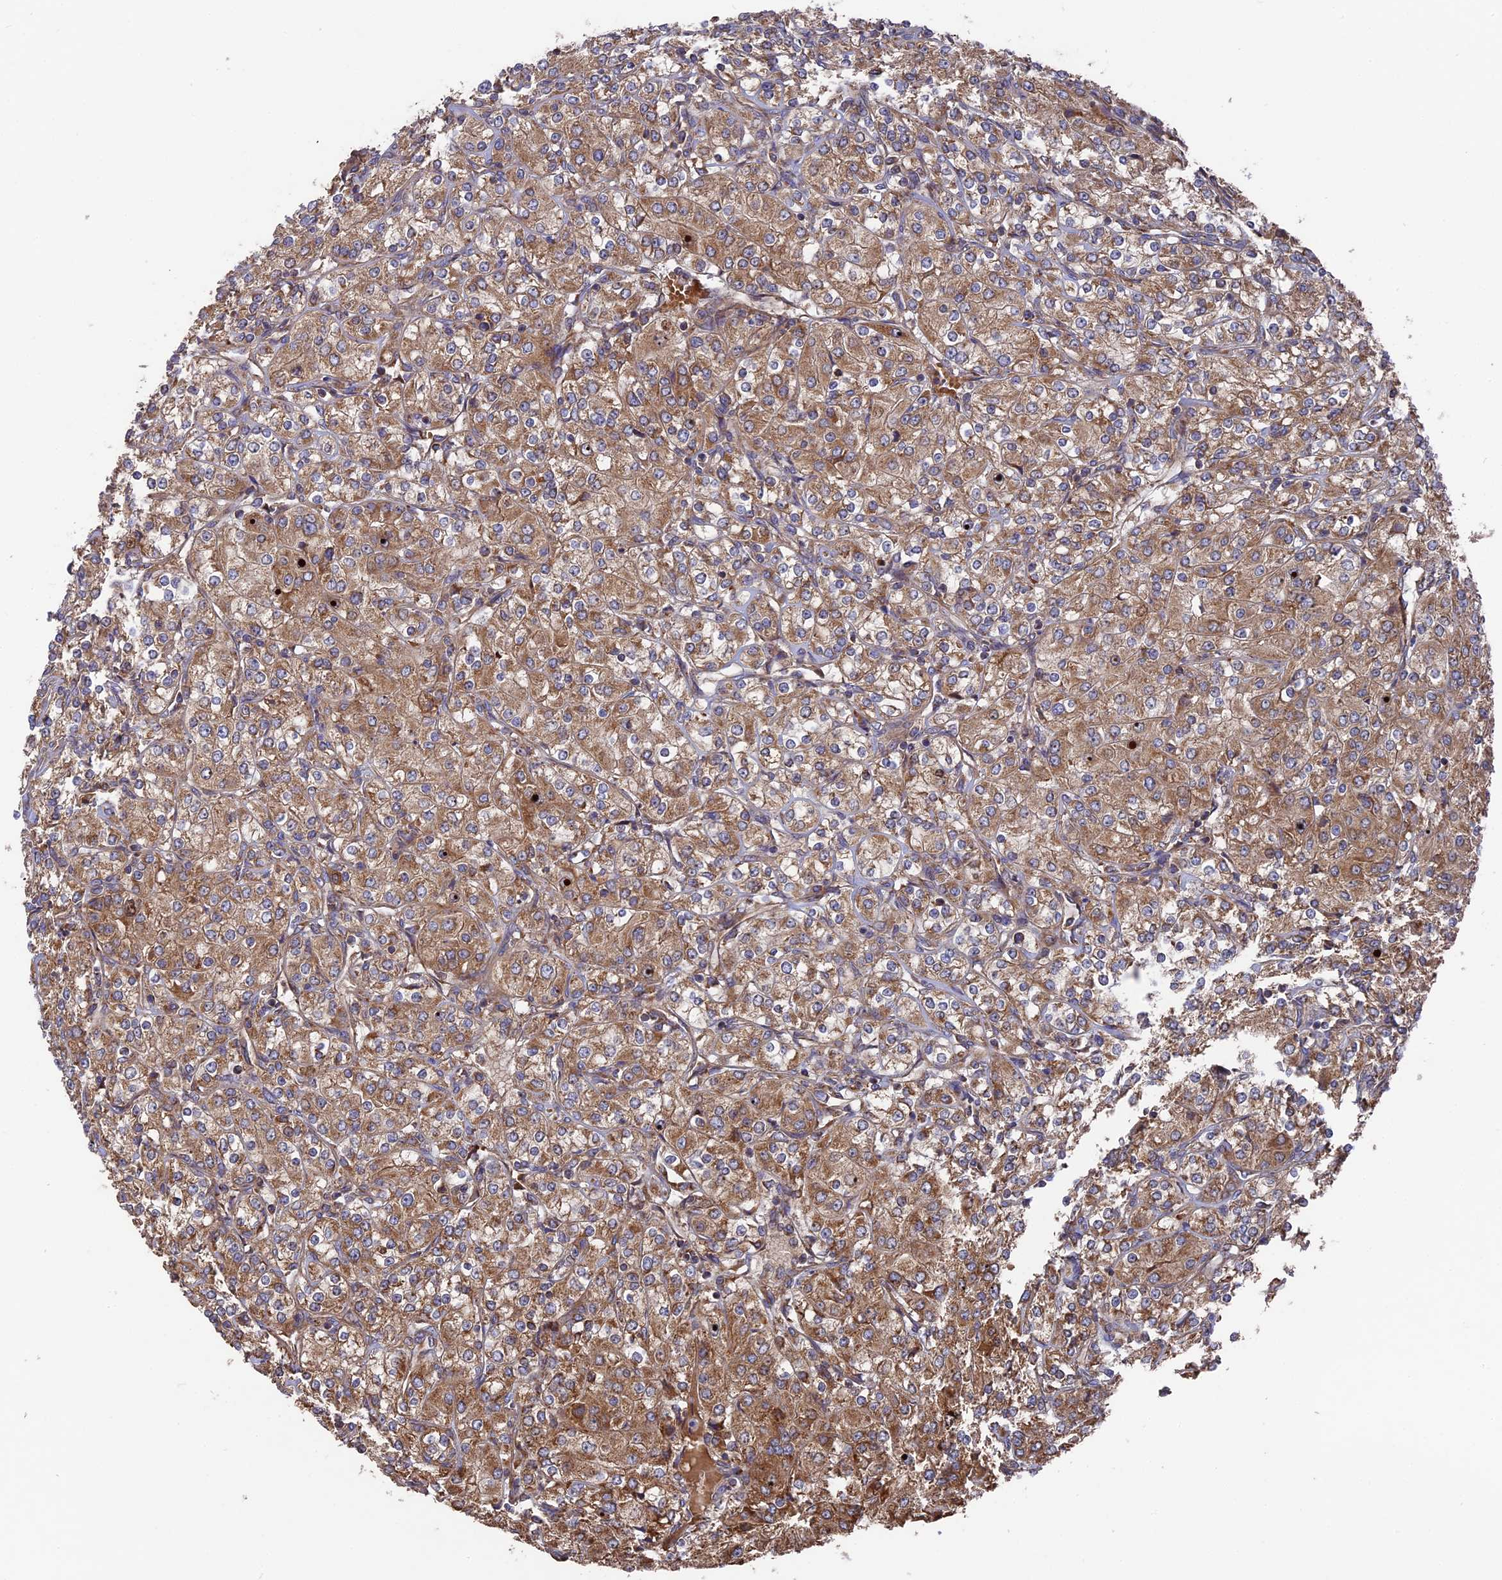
{"staining": {"intensity": "moderate", "quantity": ">75%", "location": "cytoplasmic/membranous"}, "tissue": "renal cancer", "cell_type": "Tumor cells", "image_type": "cancer", "snomed": [{"axis": "morphology", "description": "Adenocarcinoma, NOS"}, {"axis": "topography", "description": "Kidney"}], "caption": "Immunohistochemistry (IHC) image of human adenocarcinoma (renal) stained for a protein (brown), which exhibits medium levels of moderate cytoplasmic/membranous positivity in about >75% of tumor cells.", "gene": "TELO2", "patient": {"sex": "male", "age": 77}}